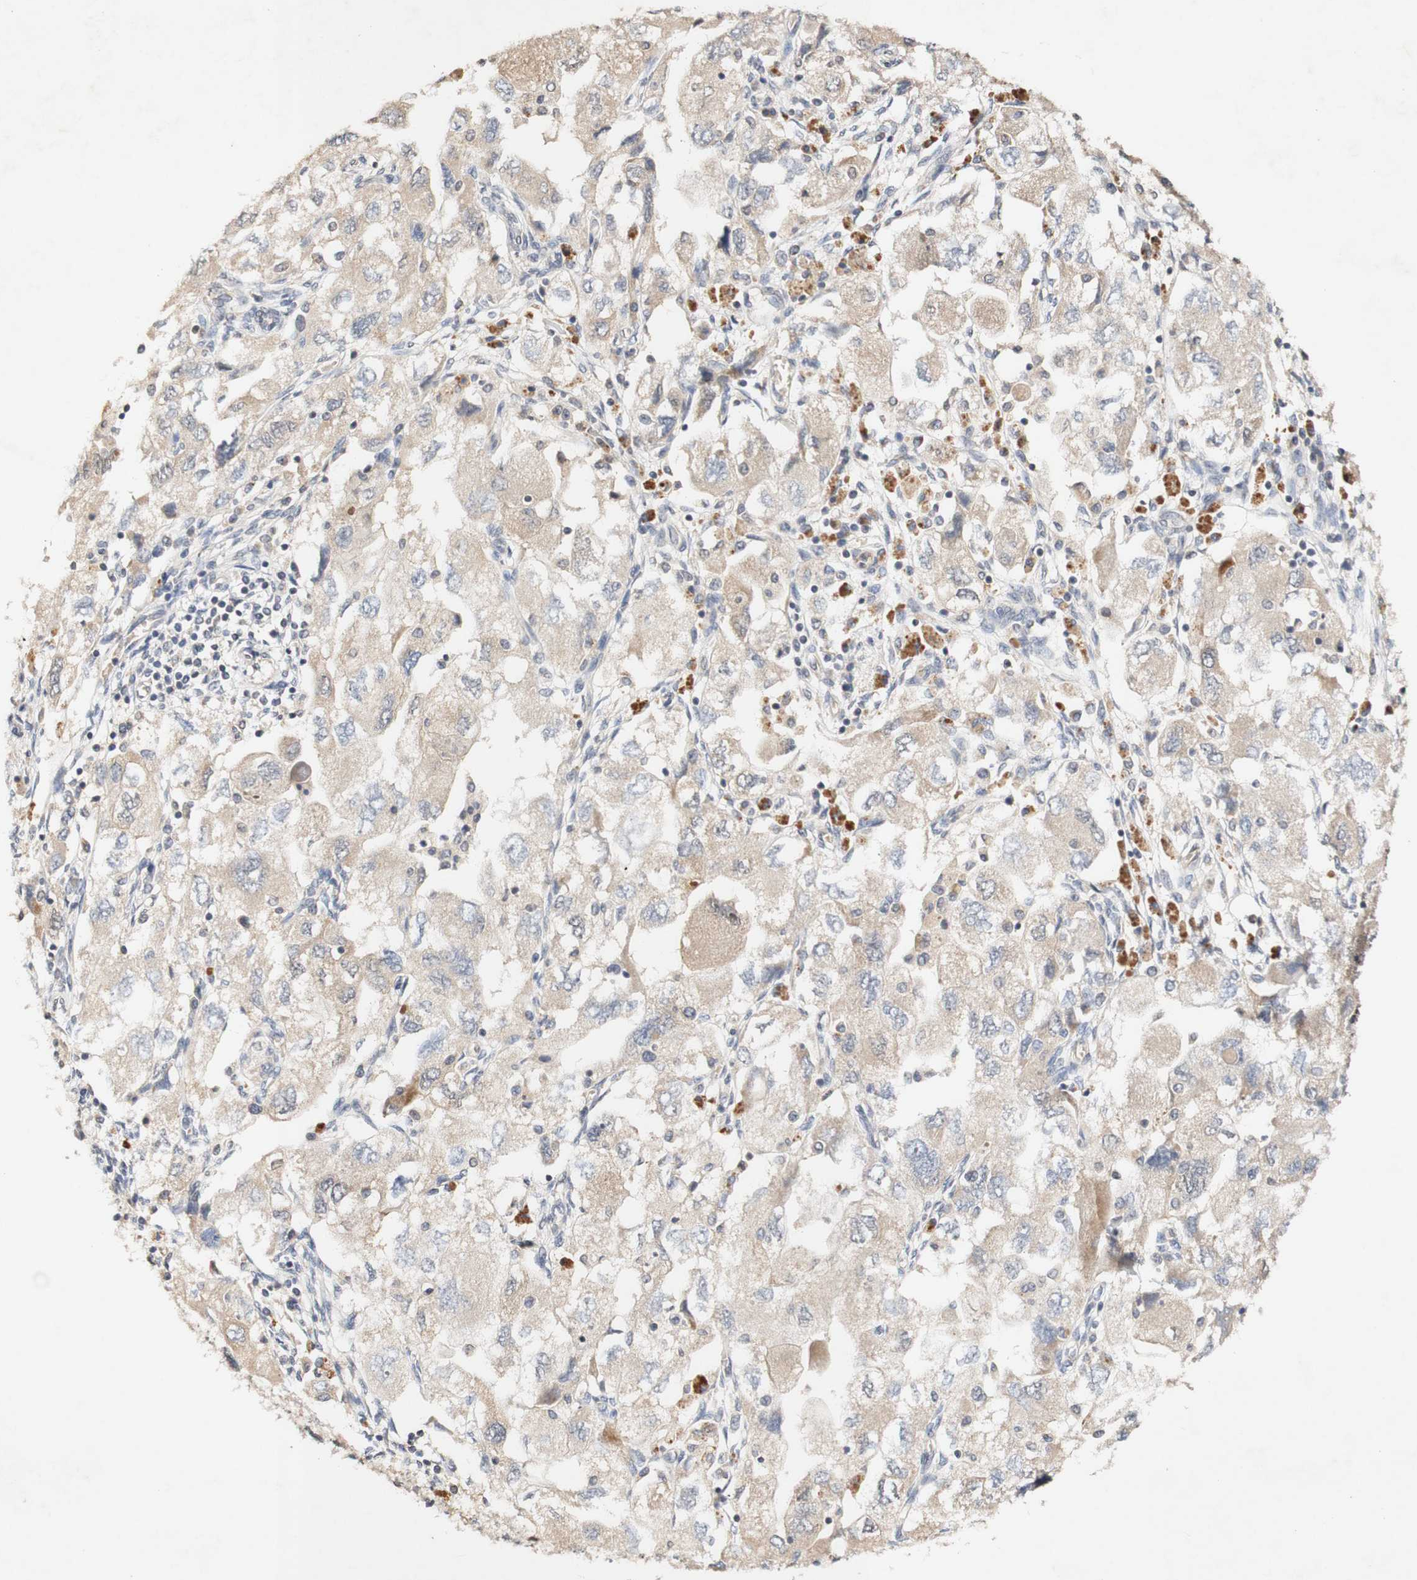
{"staining": {"intensity": "weak", "quantity": ">75%", "location": "cytoplasmic/membranous"}, "tissue": "ovarian cancer", "cell_type": "Tumor cells", "image_type": "cancer", "snomed": [{"axis": "morphology", "description": "Carcinoma, NOS"}, {"axis": "morphology", "description": "Cystadenocarcinoma, serous, NOS"}, {"axis": "topography", "description": "Ovary"}], "caption": "This micrograph reveals serous cystadenocarcinoma (ovarian) stained with immunohistochemistry to label a protein in brown. The cytoplasmic/membranous of tumor cells show weak positivity for the protein. Nuclei are counter-stained blue.", "gene": "PIN1", "patient": {"sex": "female", "age": 69}}